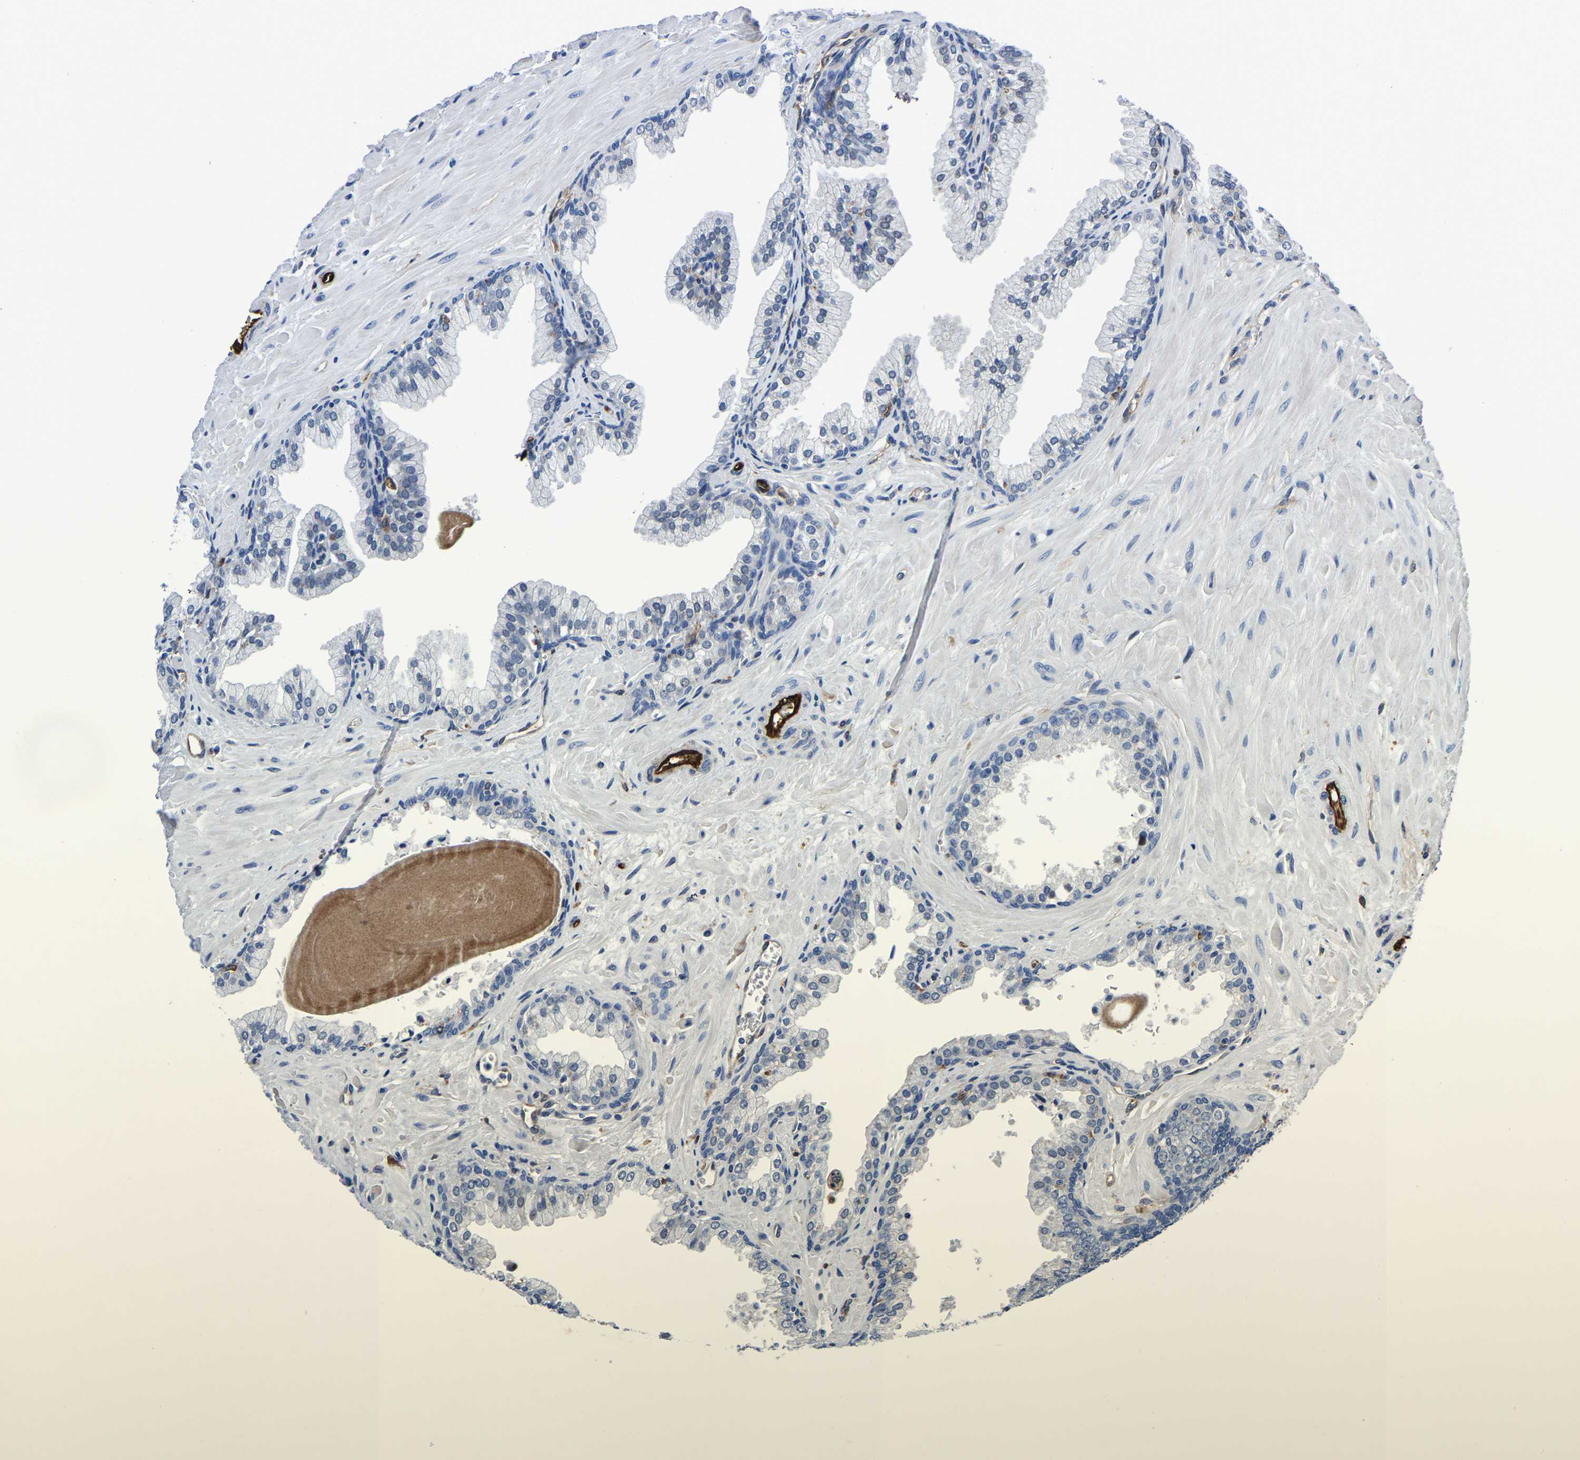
{"staining": {"intensity": "negative", "quantity": "none", "location": "none"}, "tissue": "prostate cancer", "cell_type": "Tumor cells", "image_type": "cancer", "snomed": [{"axis": "morphology", "description": "Adenocarcinoma, Low grade"}, {"axis": "topography", "description": "Prostate"}], "caption": "The immunohistochemistry (IHC) micrograph has no significant expression in tumor cells of prostate adenocarcinoma (low-grade) tissue.", "gene": "ATG2B", "patient": {"sex": "male", "age": 53}}